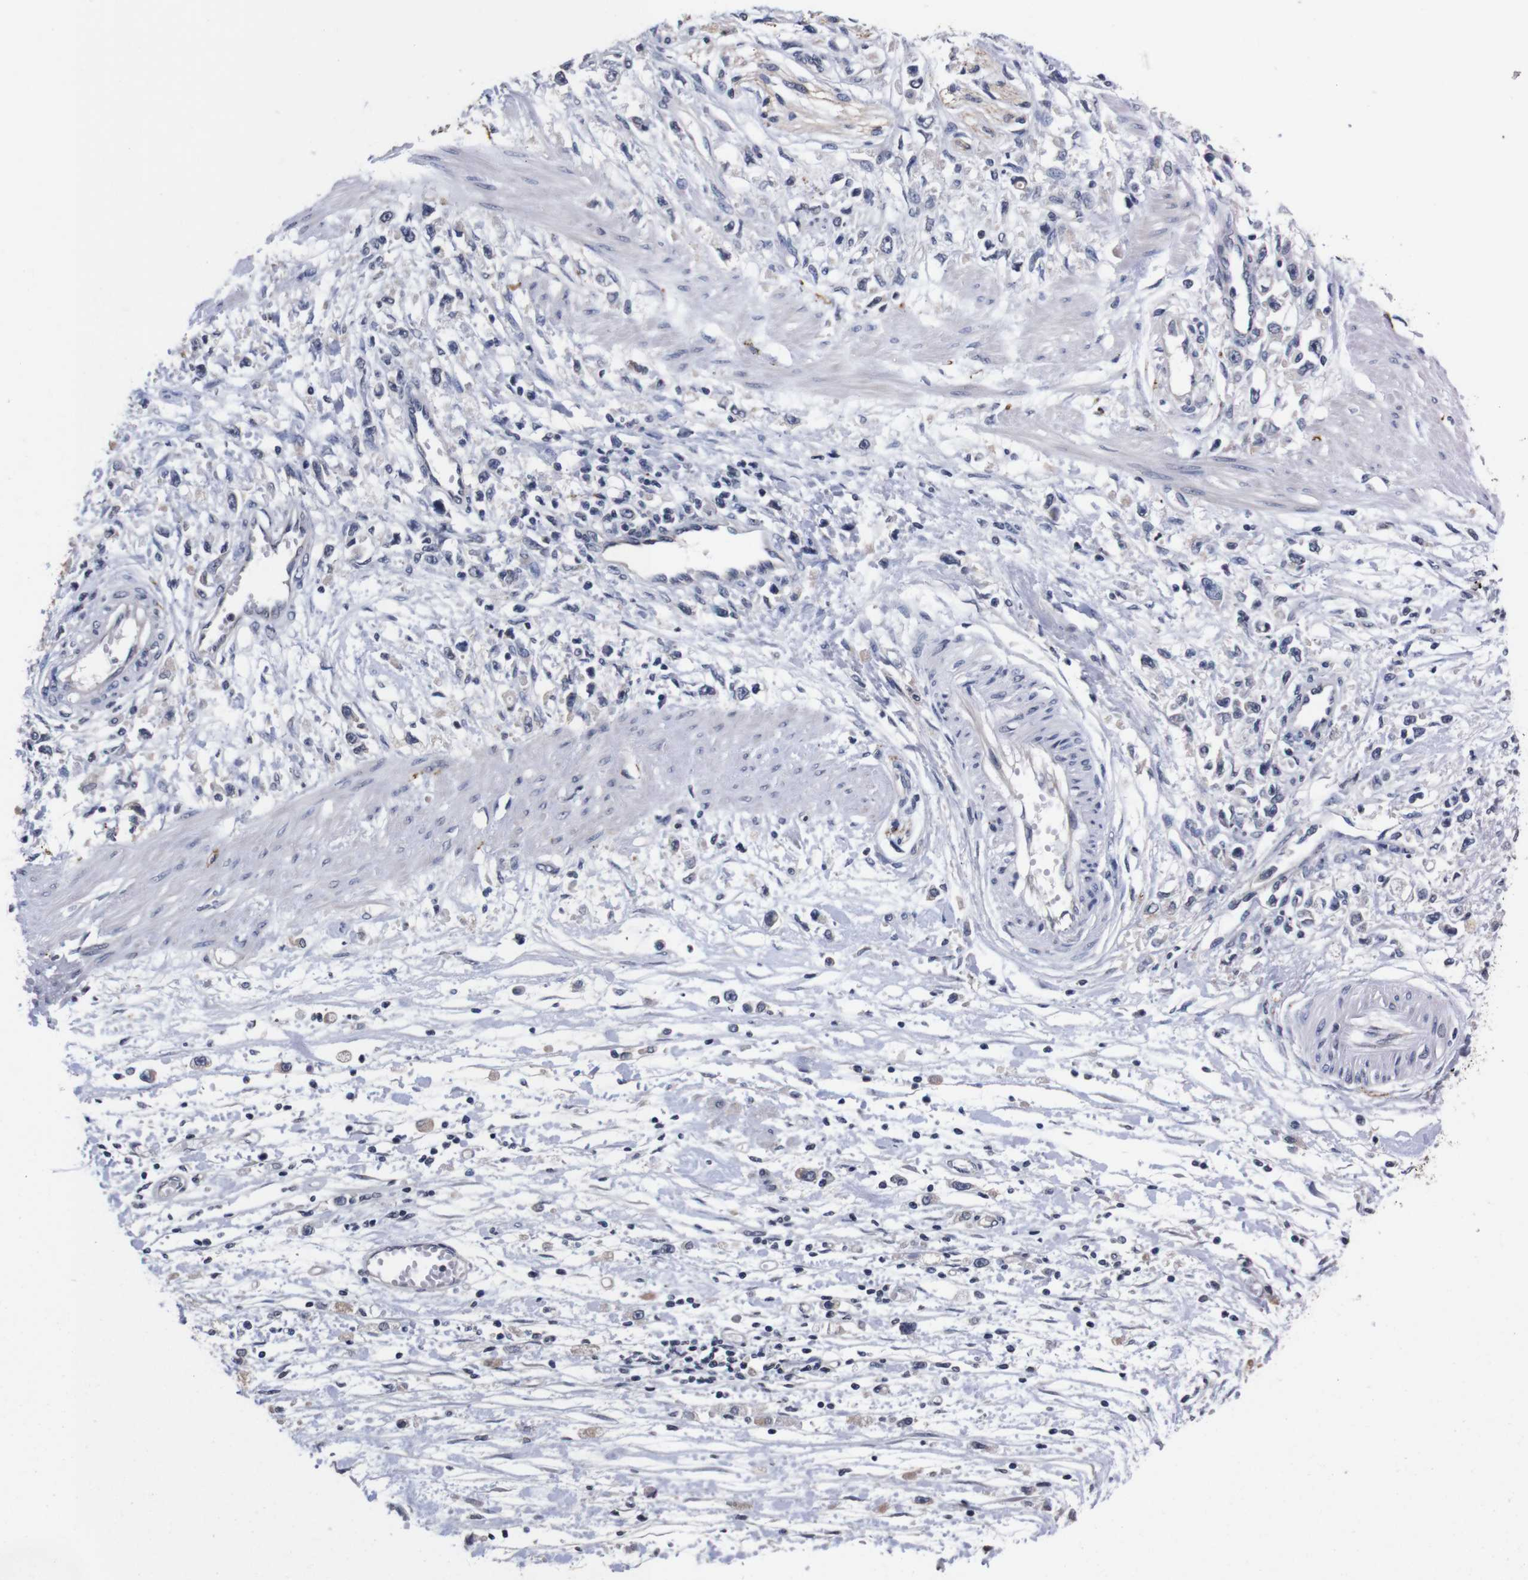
{"staining": {"intensity": "negative", "quantity": "none", "location": "none"}, "tissue": "stomach cancer", "cell_type": "Tumor cells", "image_type": "cancer", "snomed": [{"axis": "morphology", "description": "Adenocarcinoma, NOS"}, {"axis": "topography", "description": "Stomach"}], "caption": "An immunohistochemistry (IHC) photomicrograph of adenocarcinoma (stomach) is shown. There is no staining in tumor cells of adenocarcinoma (stomach).", "gene": "TNFRSF21", "patient": {"sex": "female", "age": 59}}